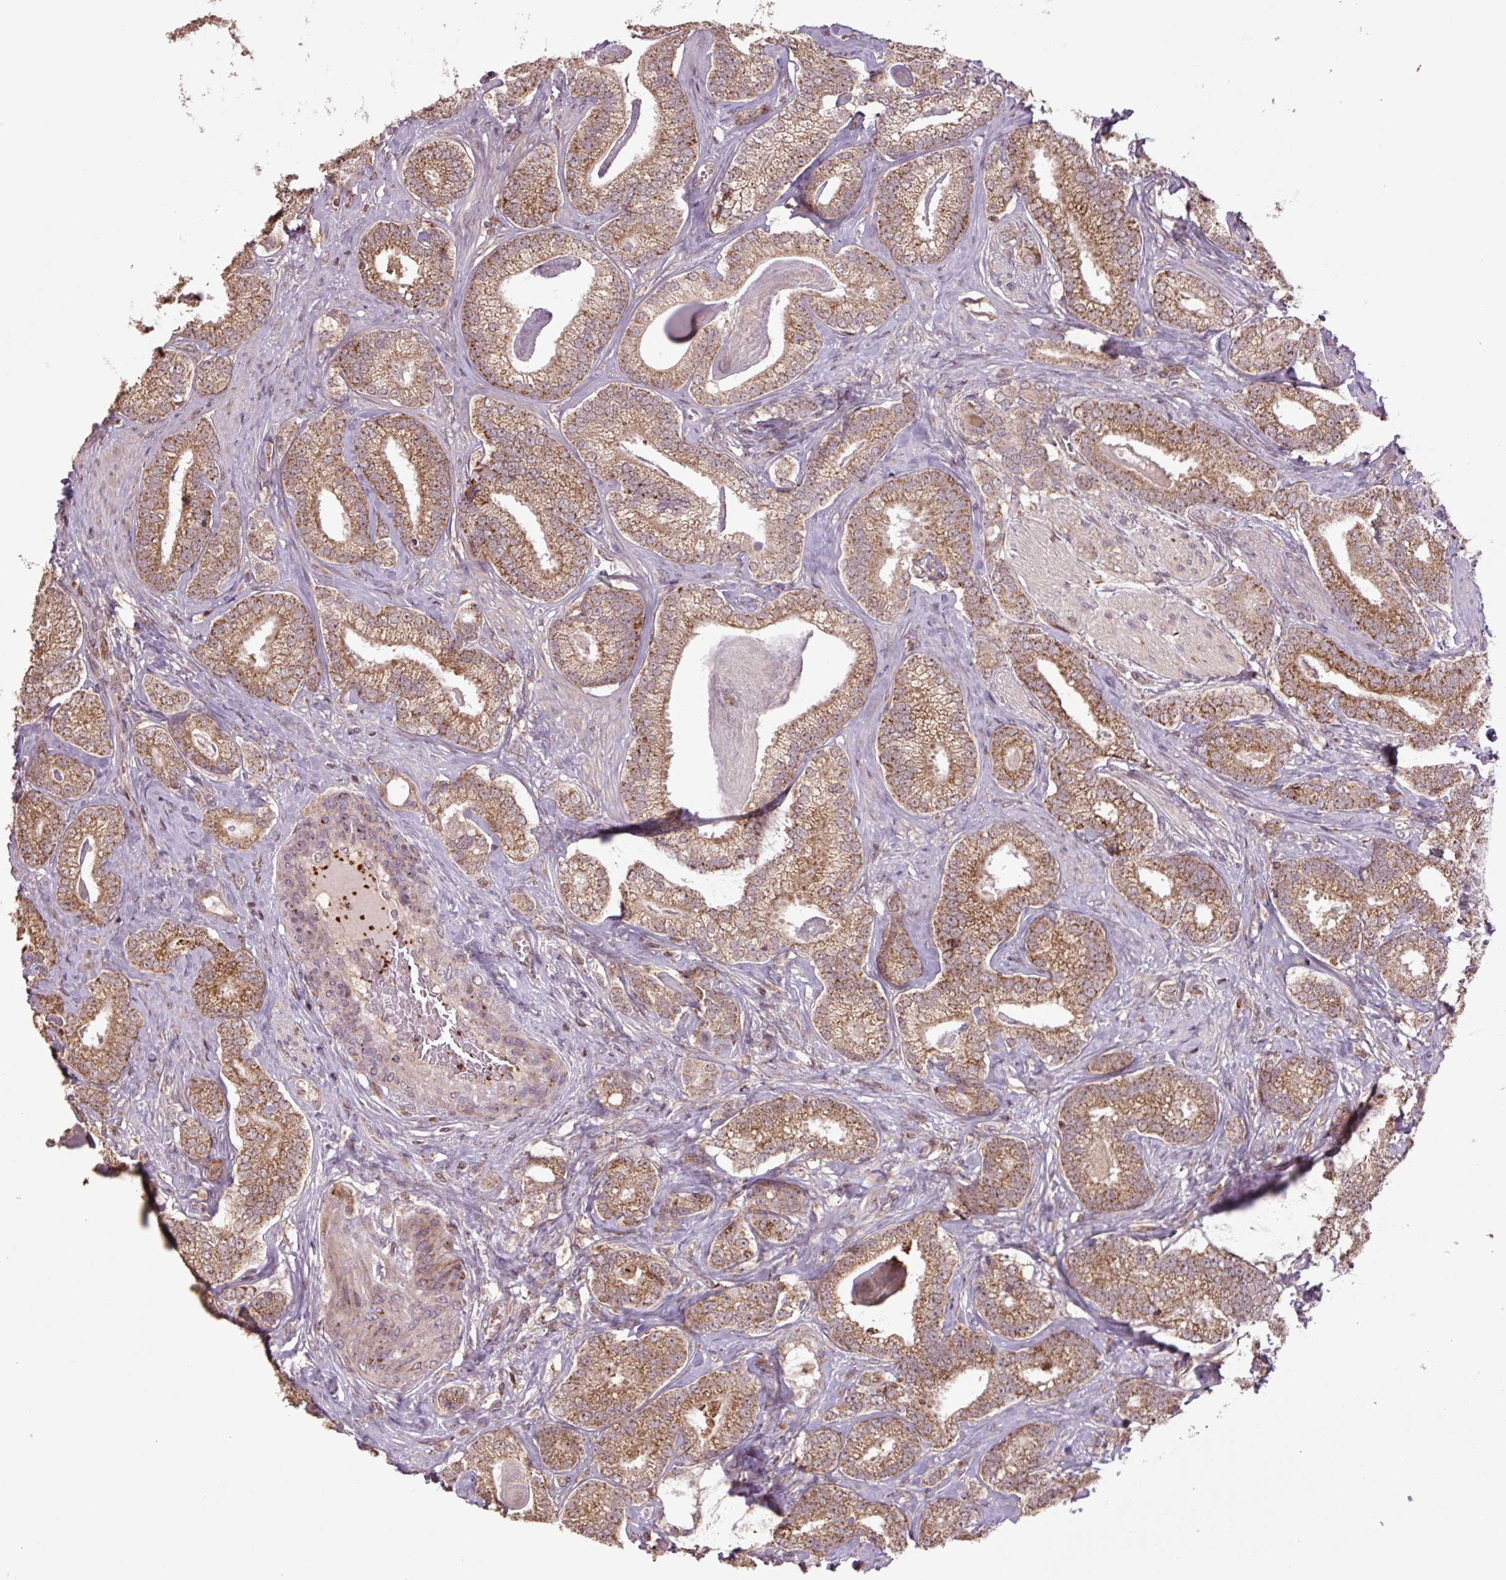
{"staining": {"intensity": "strong", "quantity": ">75%", "location": "cytoplasmic/membranous"}, "tissue": "prostate cancer", "cell_type": "Tumor cells", "image_type": "cancer", "snomed": [{"axis": "morphology", "description": "Adenocarcinoma, Low grade"}, {"axis": "topography", "description": "Prostate"}], "caption": "Immunohistochemistry (DAB) staining of prostate cancer (low-grade adenocarcinoma) exhibits strong cytoplasmic/membranous protein expression in about >75% of tumor cells. Using DAB (3,3'-diaminobenzidine) (brown) and hematoxylin (blue) stains, captured at high magnification using brightfield microscopy.", "gene": "TMEM160", "patient": {"sex": "male", "age": 63}}